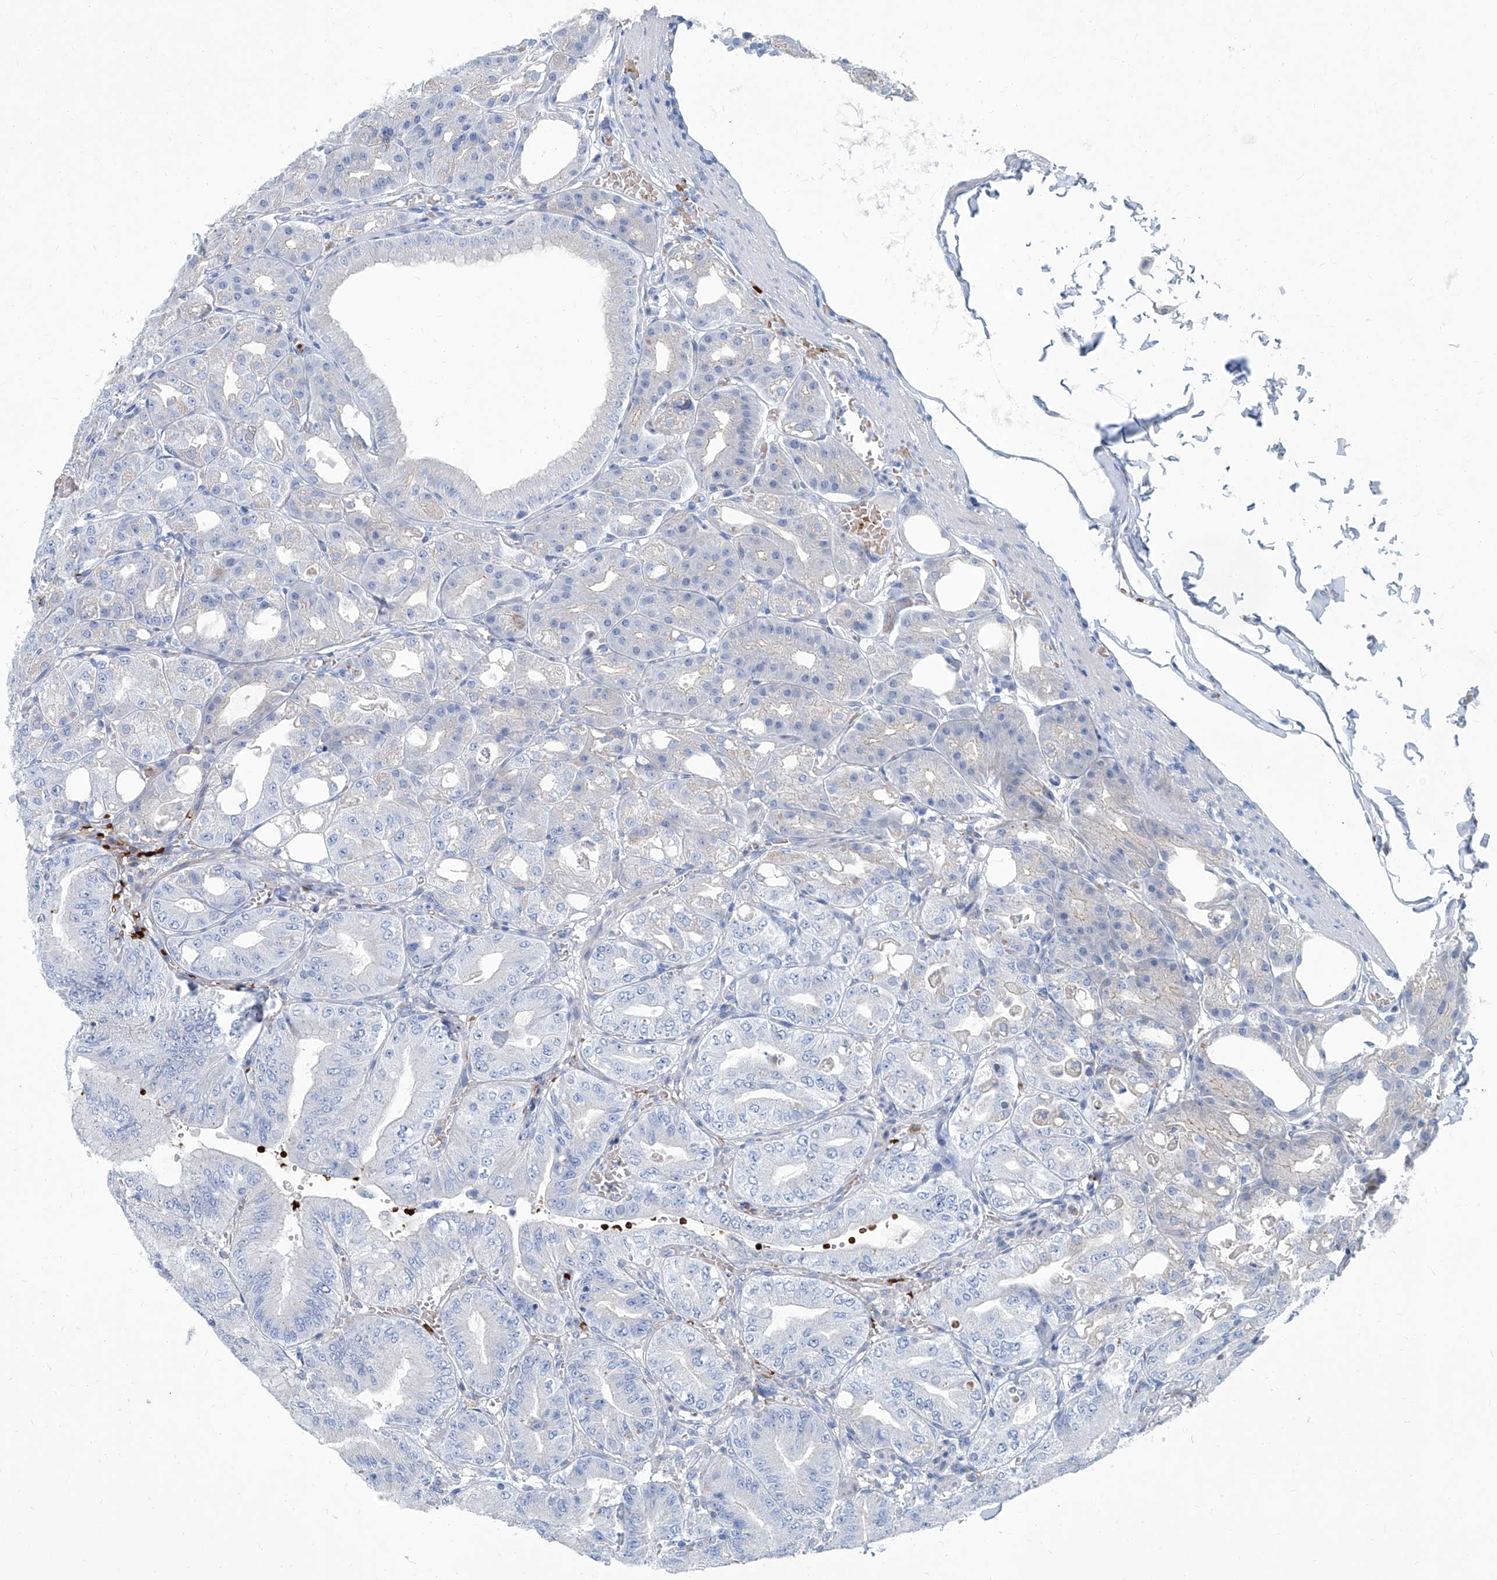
{"staining": {"intensity": "negative", "quantity": "none", "location": "none"}, "tissue": "stomach", "cell_type": "Glandular cells", "image_type": "normal", "snomed": [{"axis": "morphology", "description": "Normal tissue, NOS"}, {"axis": "topography", "description": "Stomach, lower"}], "caption": "Glandular cells are negative for protein expression in benign human stomach. Brightfield microscopy of IHC stained with DAB (brown) and hematoxylin (blue), captured at high magnification.", "gene": "FPR2", "patient": {"sex": "male", "age": 71}}